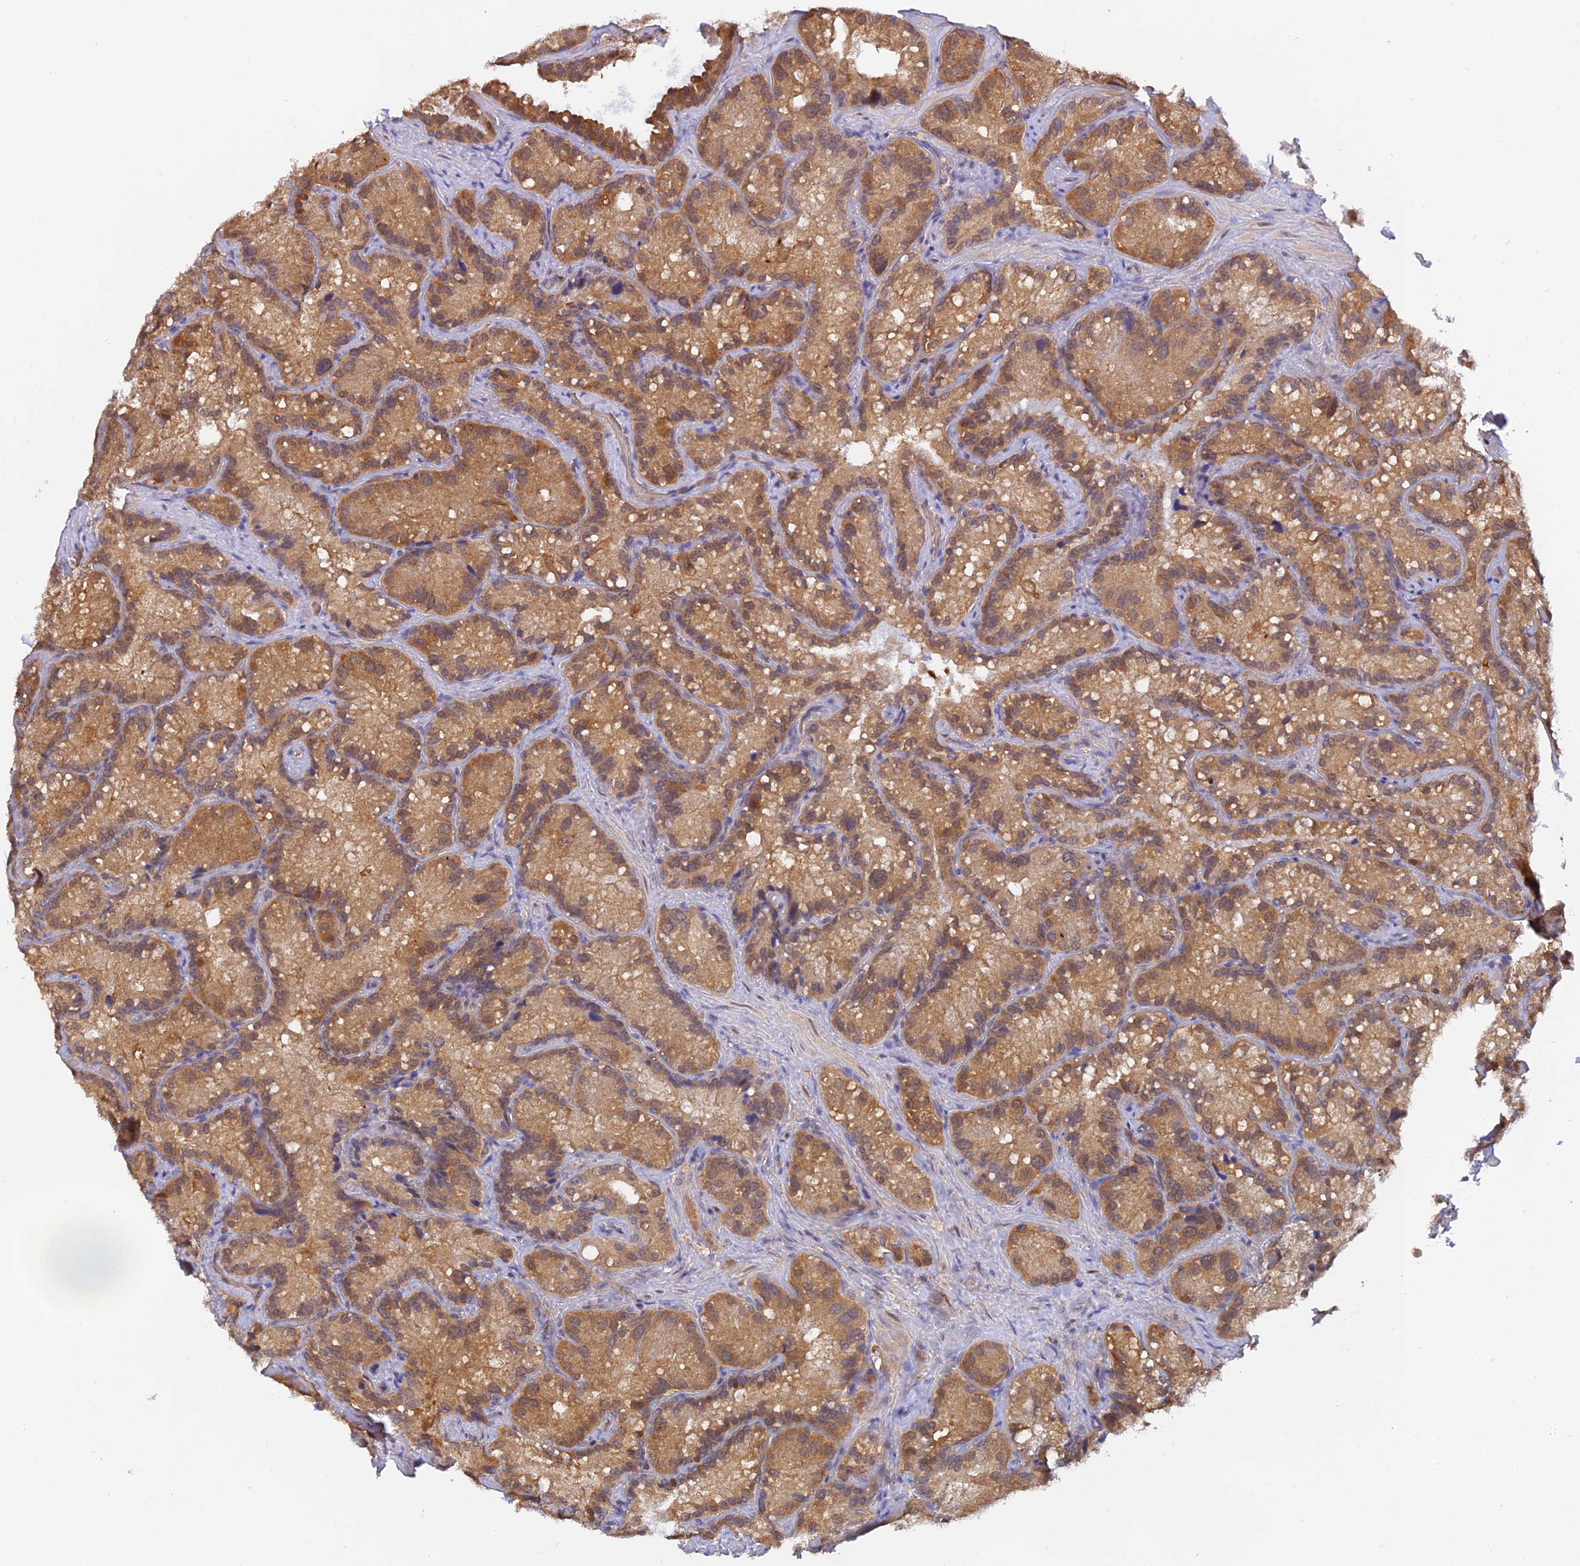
{"staining": {"intensity": "moderate", "quantity": ">75%", "location": "cytoplasmic/membranous"}, "tissue": "seminal vesicle", "cell_type": "Glandular cells", "image_type": "normal", "snomed": [{"axis": "morphology", "description": "Normal tissue, NOS"}, {"axis": "topography", "description": "Prostate"}, {"axis": "topography", "description": "Seminal veicle"}], "caption": "Immunohistochemistry (IHC) photomicrograph of unremarkable seminal vesicle: seminal vesicle stained using IHC reveals medium levels of moderate protein expression localized specifically in the cytoplasmic/membranous of glandular cells, appearing as a cytoplasmic/membranous brown color.", "gene": "HDHD2", "patient": {"sex": "male", "age": 68}}